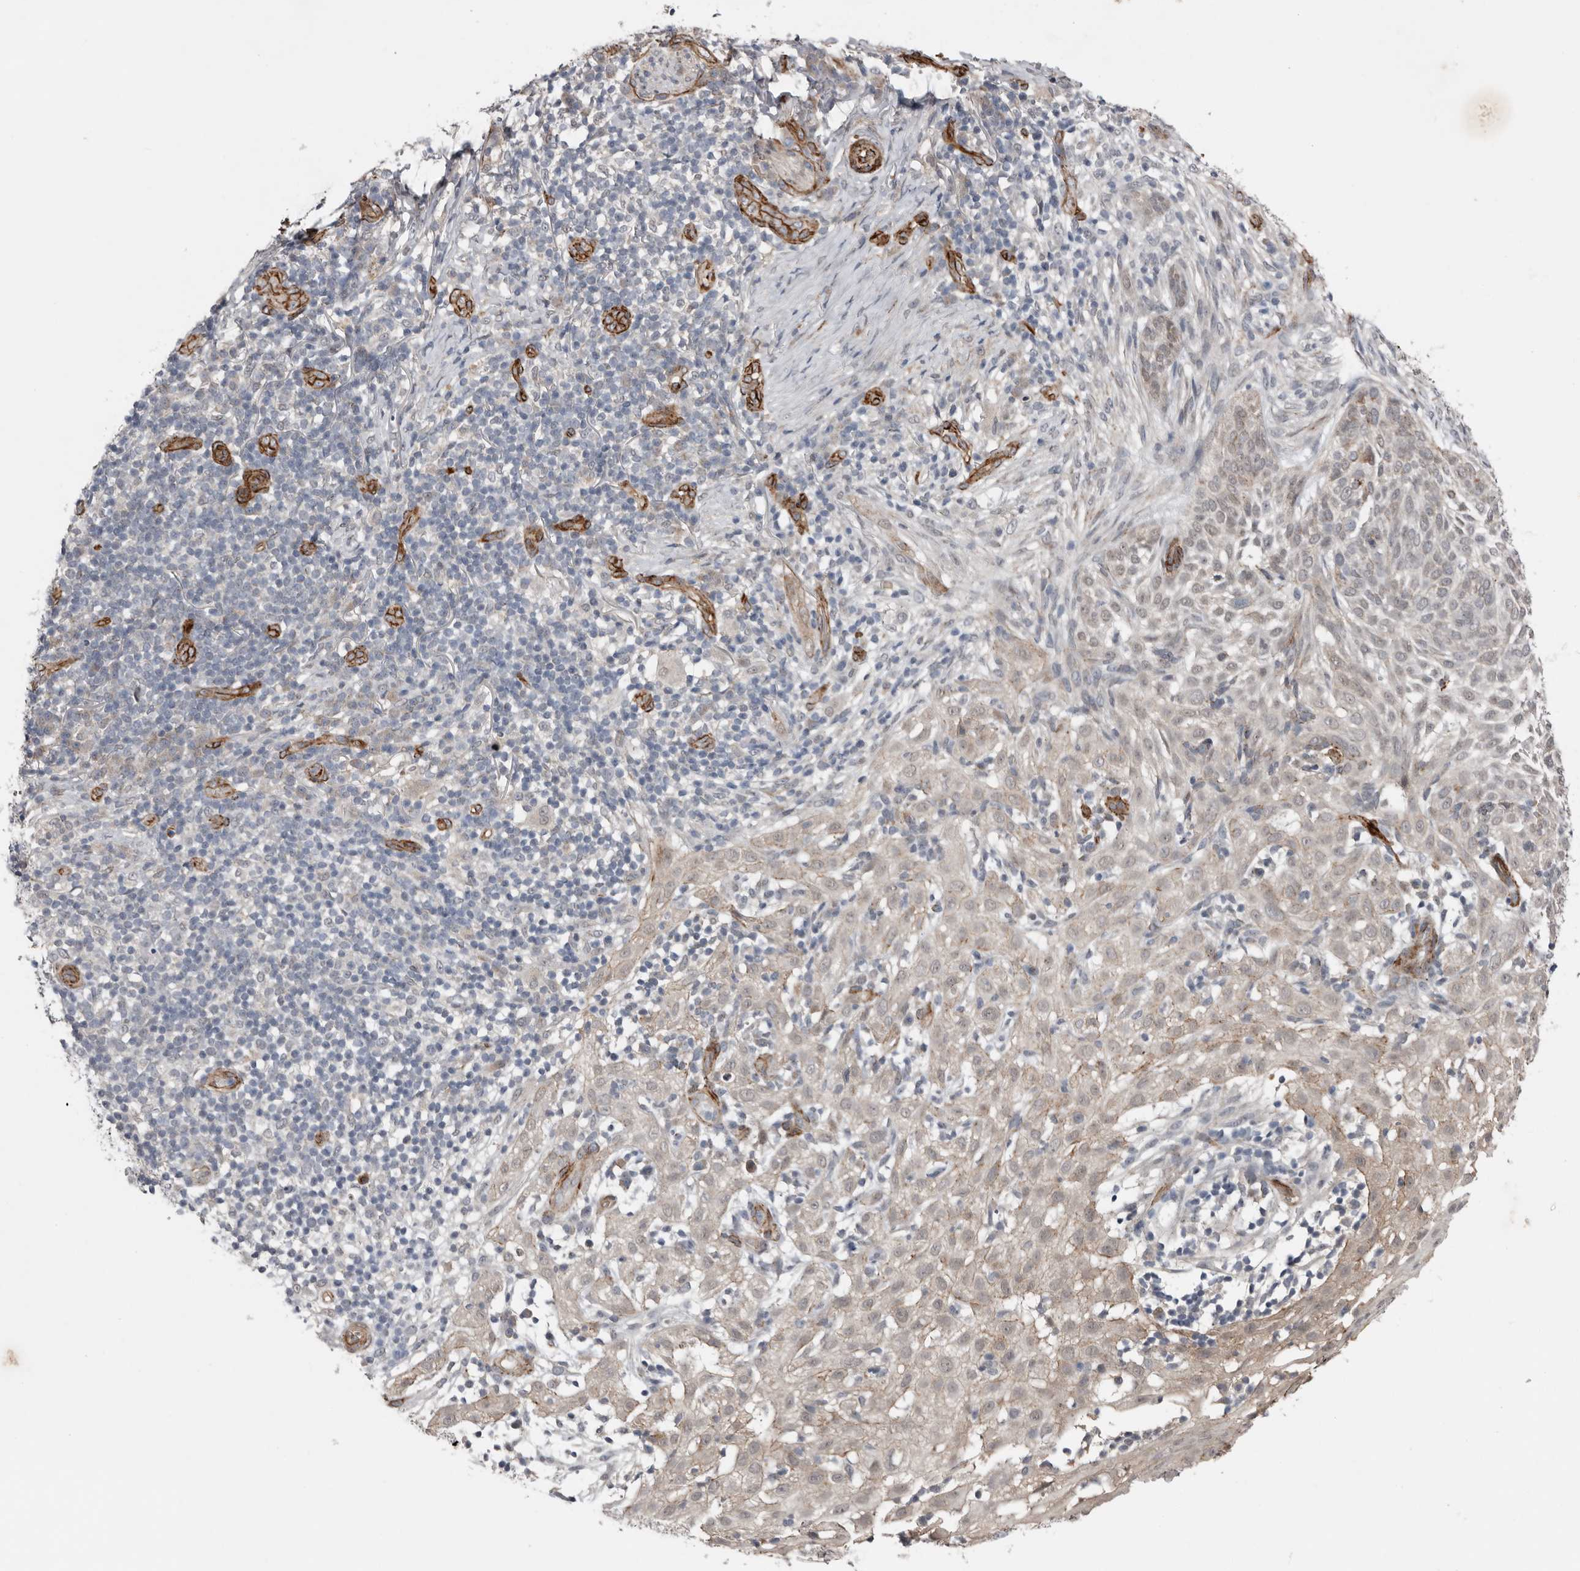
{"staining": {"intensity": "weak", "quantity": "25%-75%", "location": "cytoplasmic/membranous"}, "tissue": "skin cancer", "cell_type": "Tumor cells", "image_type": "cancer", "snomed": [{"axis": "morphology", "description": "Basal cell carcinoma"}, {"axis": "topography", "description": "Skin"}], "caption": "This is a micrograph of immunohistochemistry staining of basal cell carcinoma (skin), which shows weak staining in the cytoplasmic/membranous of tumor cells.", "gene": "RANBP17", "patient": {"sex": "female", "age": 64}}